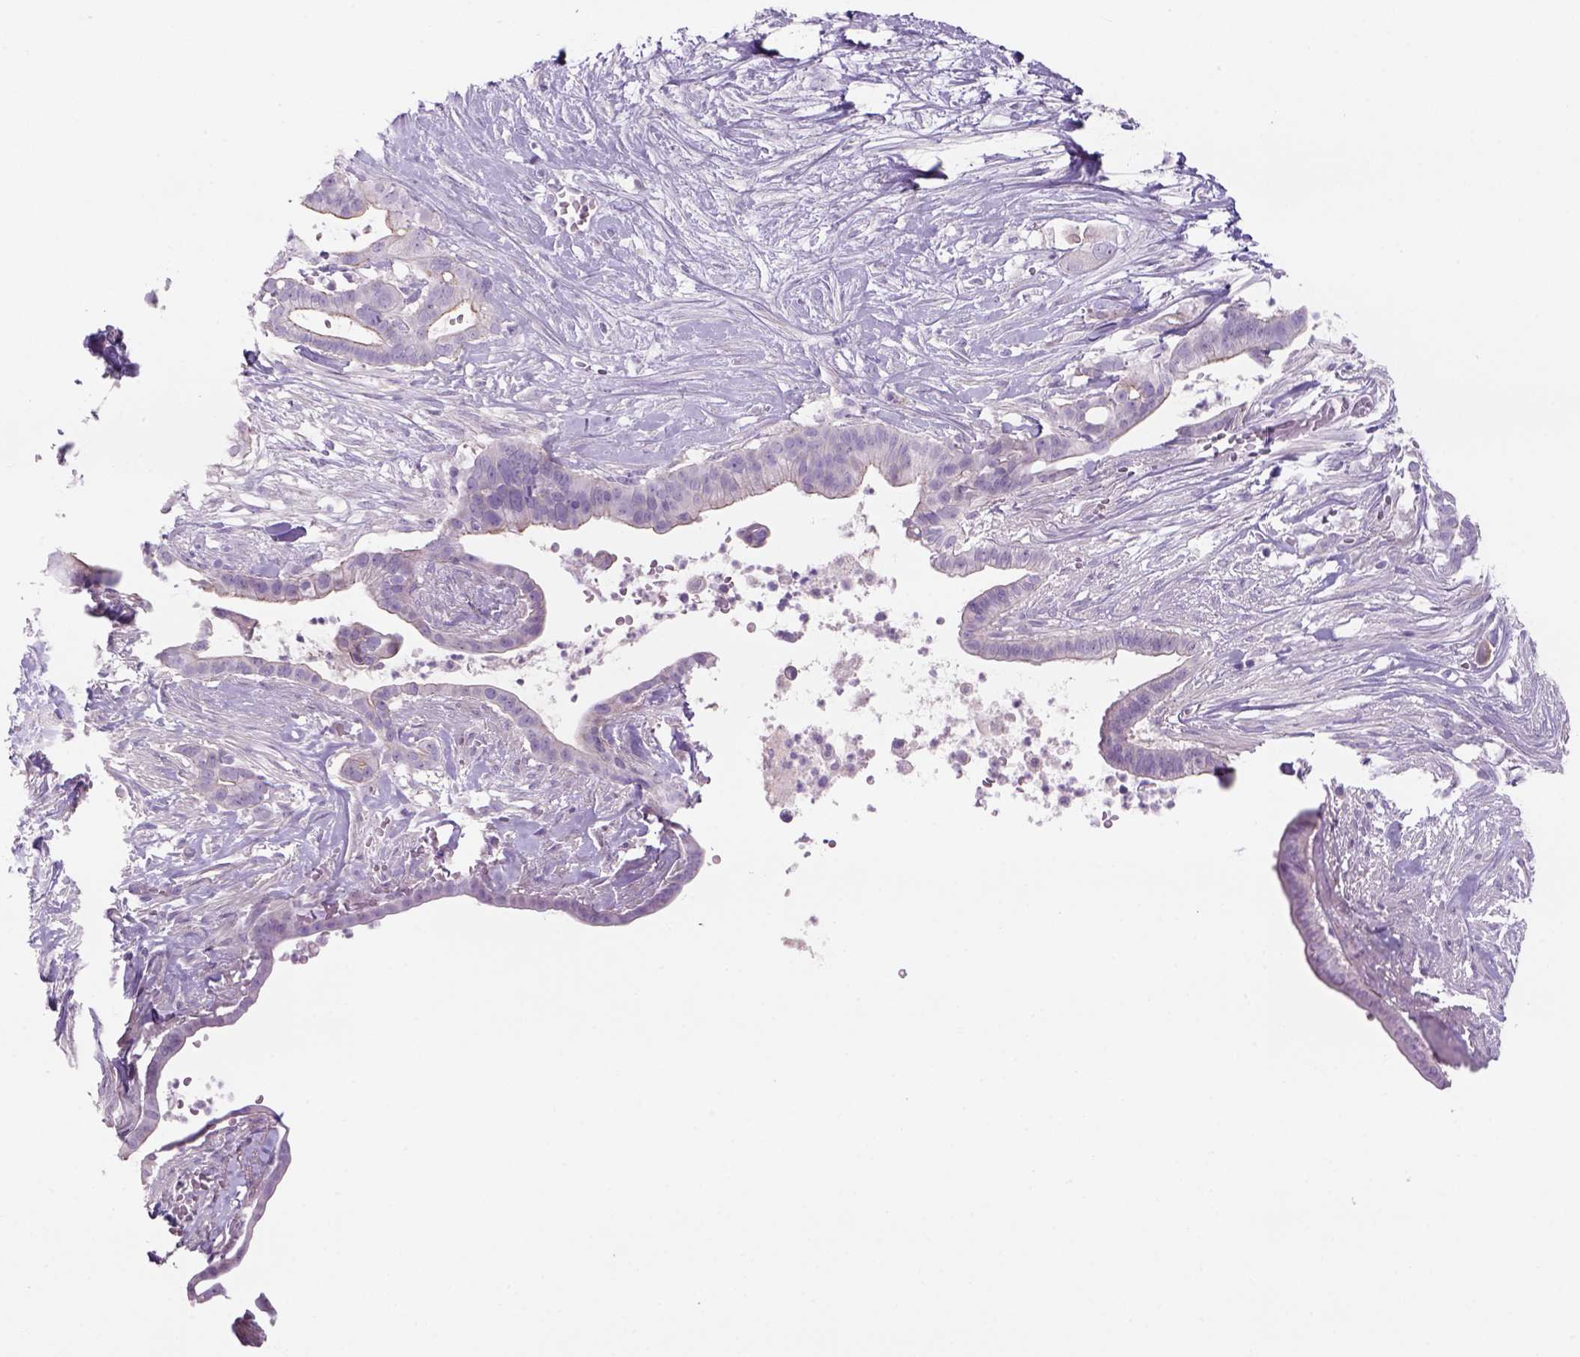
{"staining": {"intensity": "negative", "quantity": "none", "location": "none"}, "tissue": "pancreatic cancer", "cell_type": "Tumor cells", "image_type": "cancer", "snomed": [{"axis": "morphology", "description": "Adenocarcinoma, NOS"}, {"axis": "topography", "description": "Pancreas"}], "caption": "Tumor cells are negative for protein expression in human pancreatic cancer (adenocarcinoma).", "gene": "TENM4", "patient": {"sex": "male", "age": 61}}